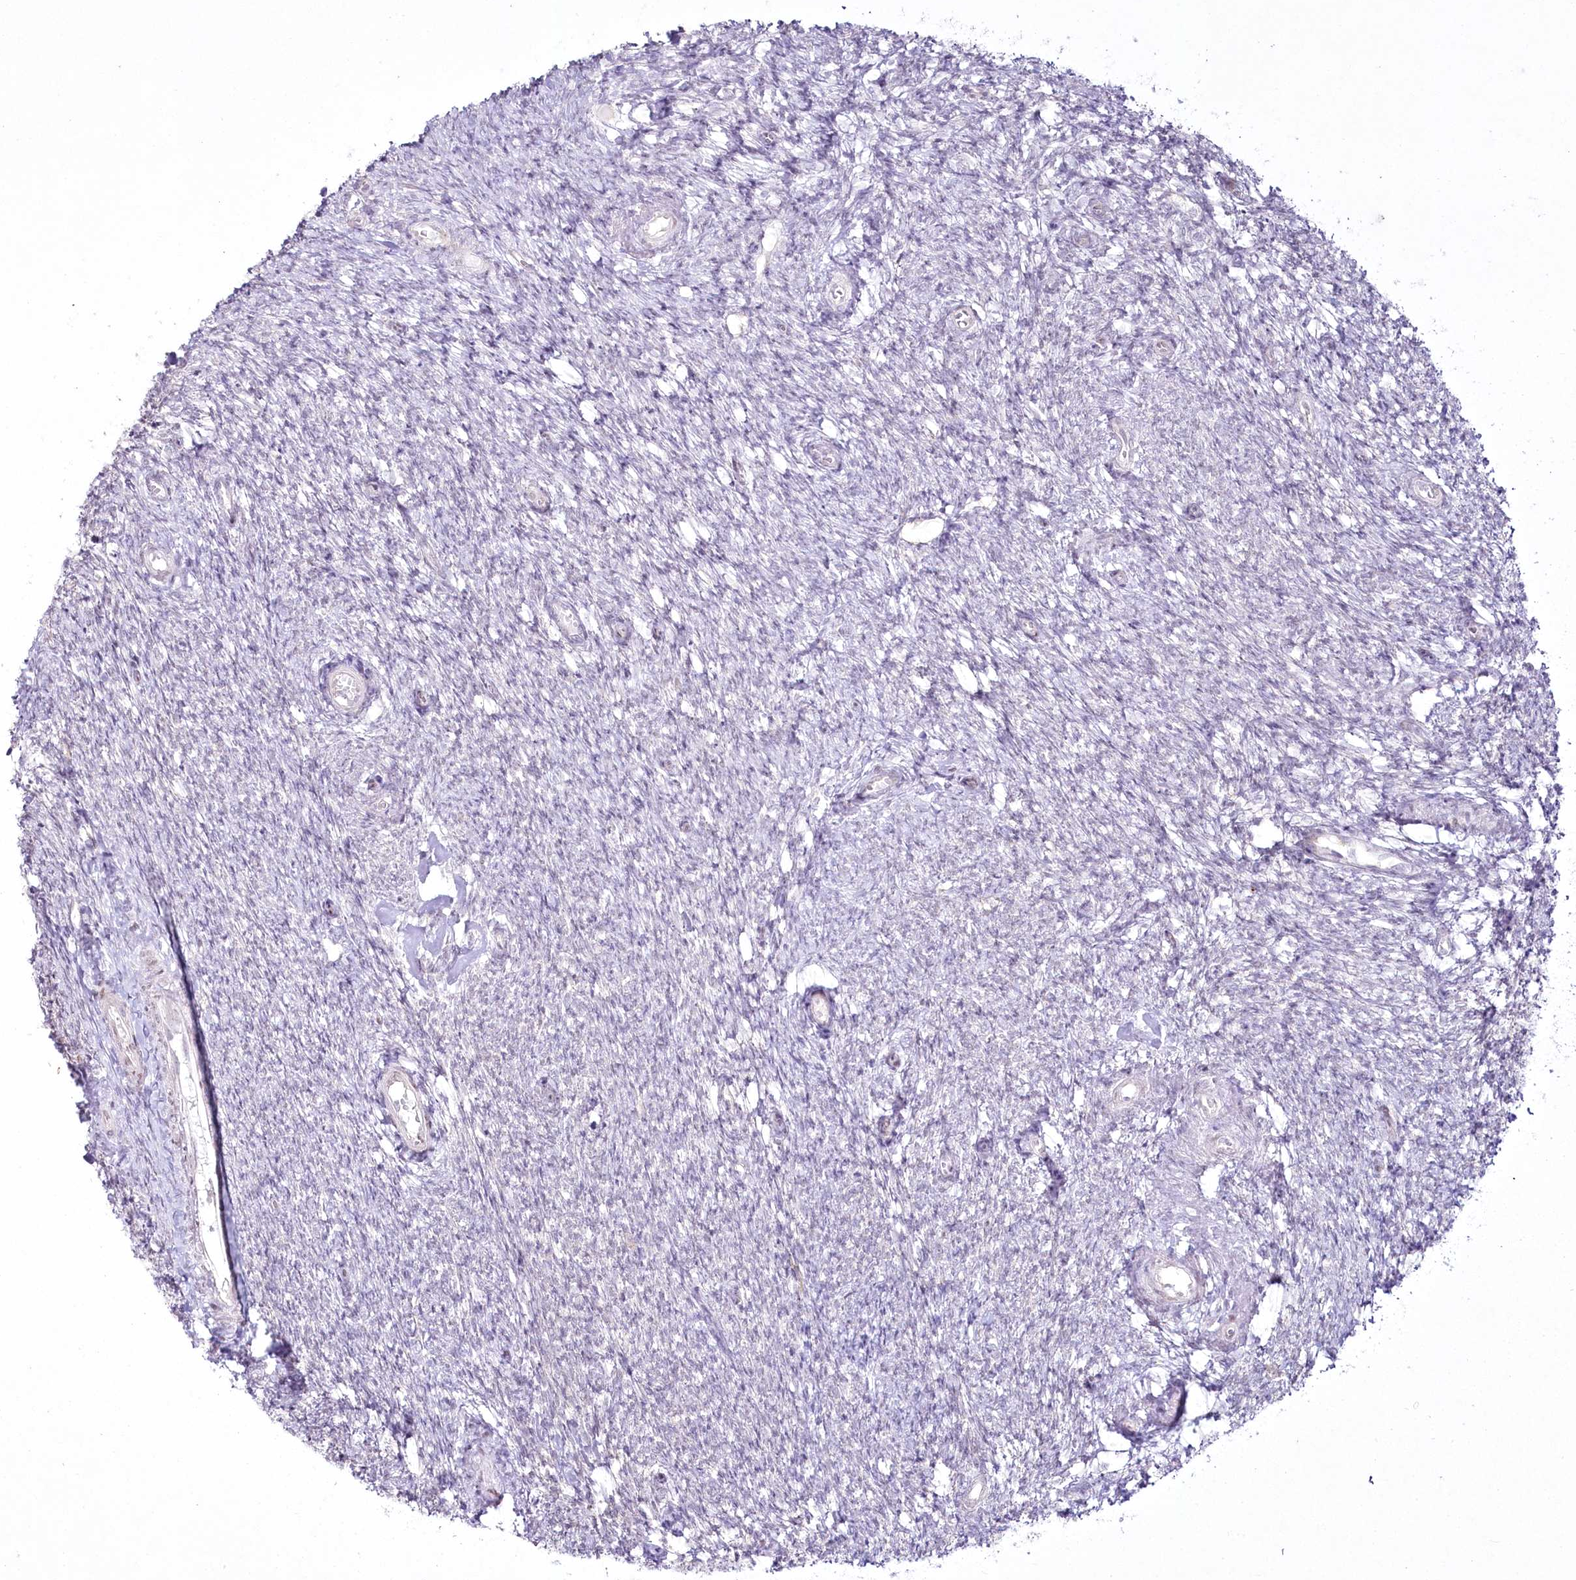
{"staining": {"intensity": "negative", "quantity": "none", "location": "none"}, "tissue": "ovary", "cell_type": "Ovarian stroma cells", "image_type": "normal", "snomed": [{"axis": "morphology", "description": "Normal tissue, NOS"}, {"axis": "topography", "description": "Ovary"}], "caption": "Immunohistochemistry image of unremarkable ovary stained for a protein (brown), which demonstrates no positivity in ovarian stroma cells. (DAB (3,3'-diaminobenzidine) immunohistochemistry visualized using brightfield microscopy, high magnification).", "gene": "YBX3", "patient": {"sex": "female", "age": 44}}